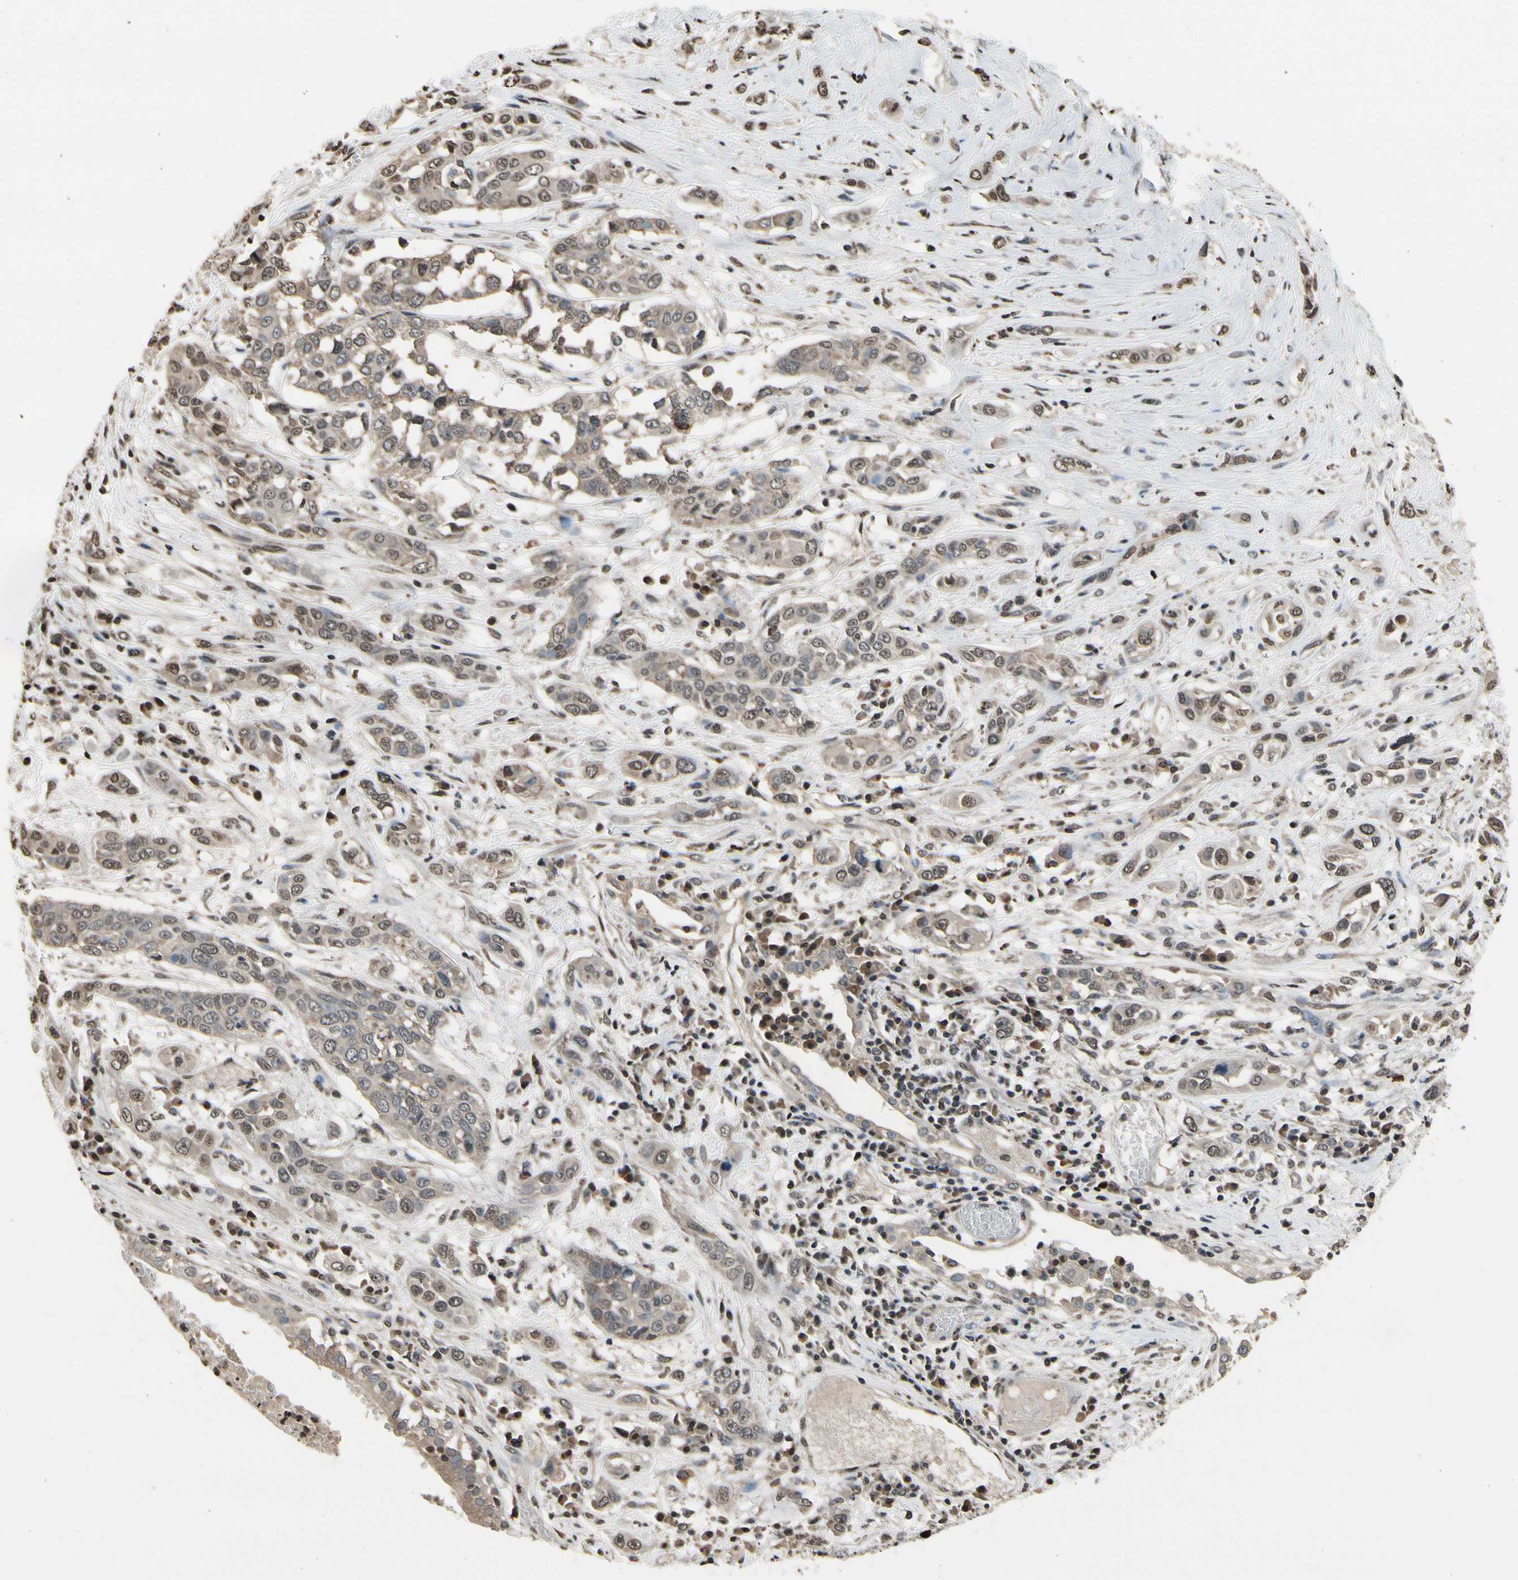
{"staining": {"intensity": "weak", "quantity": "25%-75%", "location": "cytoplasmic/membranous"}, "tissue": "lung cancer", "cell_type": "Tumor cells", "image_type": "cancer", "snomed": [{"axis": "morphology", "description": "Squamous cell carcinoma, NOS"}, {"axis": "topography", "description": "Lung"}], "caption": "Human lung cancer (squamous cell carcinoma) stained with a protein marker shows weak staining in tumor cells.", "gene": "HIPK2", "patient": {"sex": "male", "age": 71}}